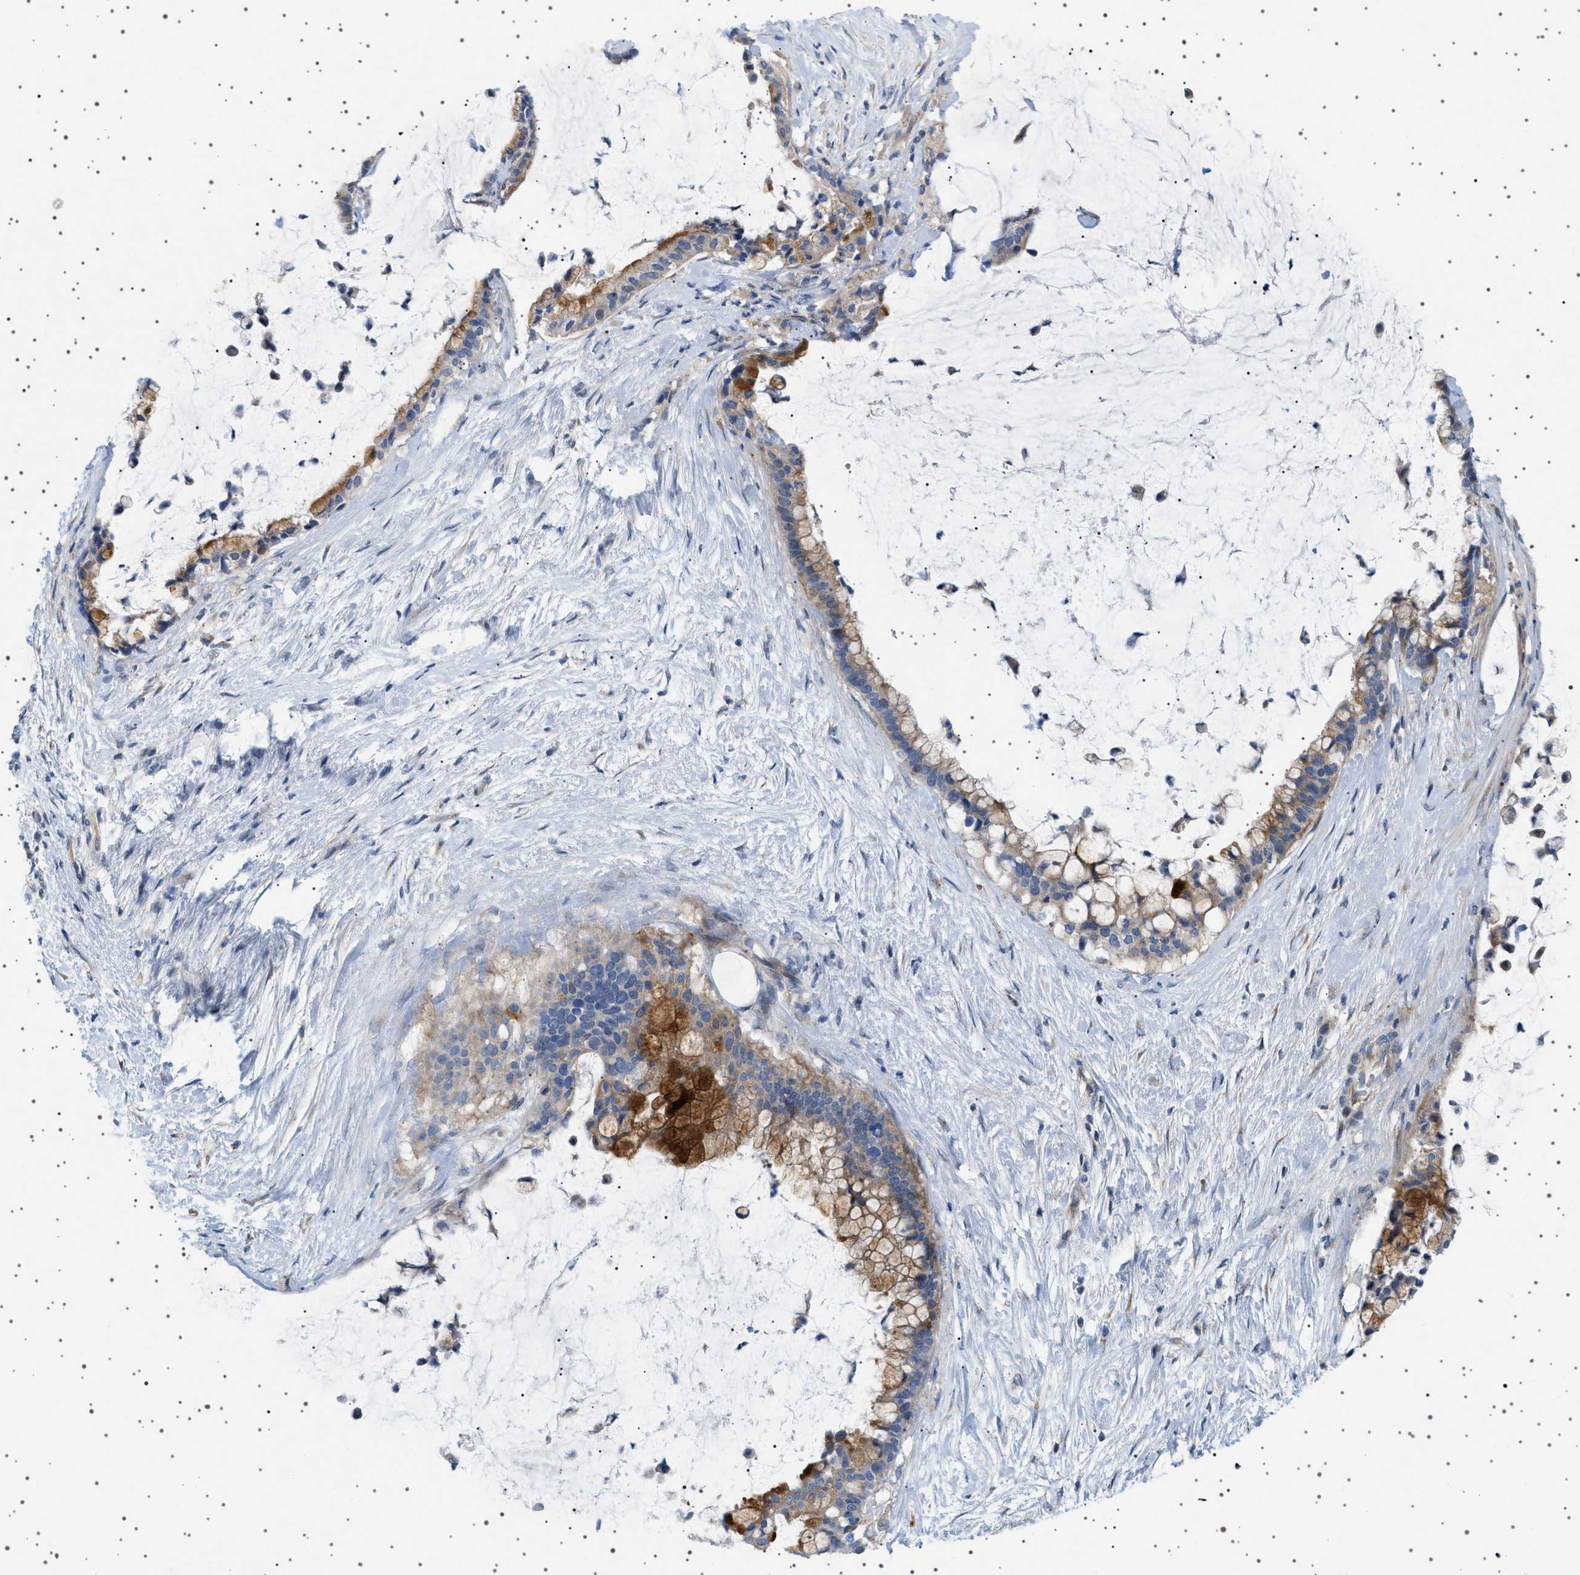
{"staining": {"intensity": "moderate", "quantity": ">75%", "location": "cytoplasmic/membranous"}, "tissue": "pancreatic cancer", "cell_type": "Tumor cells", "image_type": "cancer", "snomed": [{"axis": "morphology", "description": "Adenocarcinoma, NOS"}, {"axis": "topography", "description": "Pancreas"}], "caption": "A medium amount of moderate cytoplasmic/membranous staining is appreciated in approximately >75% of tumor cells in pancreatic adenocarcinoma tissue. (Stains: DAB in brown, nuclei in blue, Microscopy: brightfield microscopy at high magnification).", "gene": "ADCY10", "patient": {"sex": "male", "age": 41}}